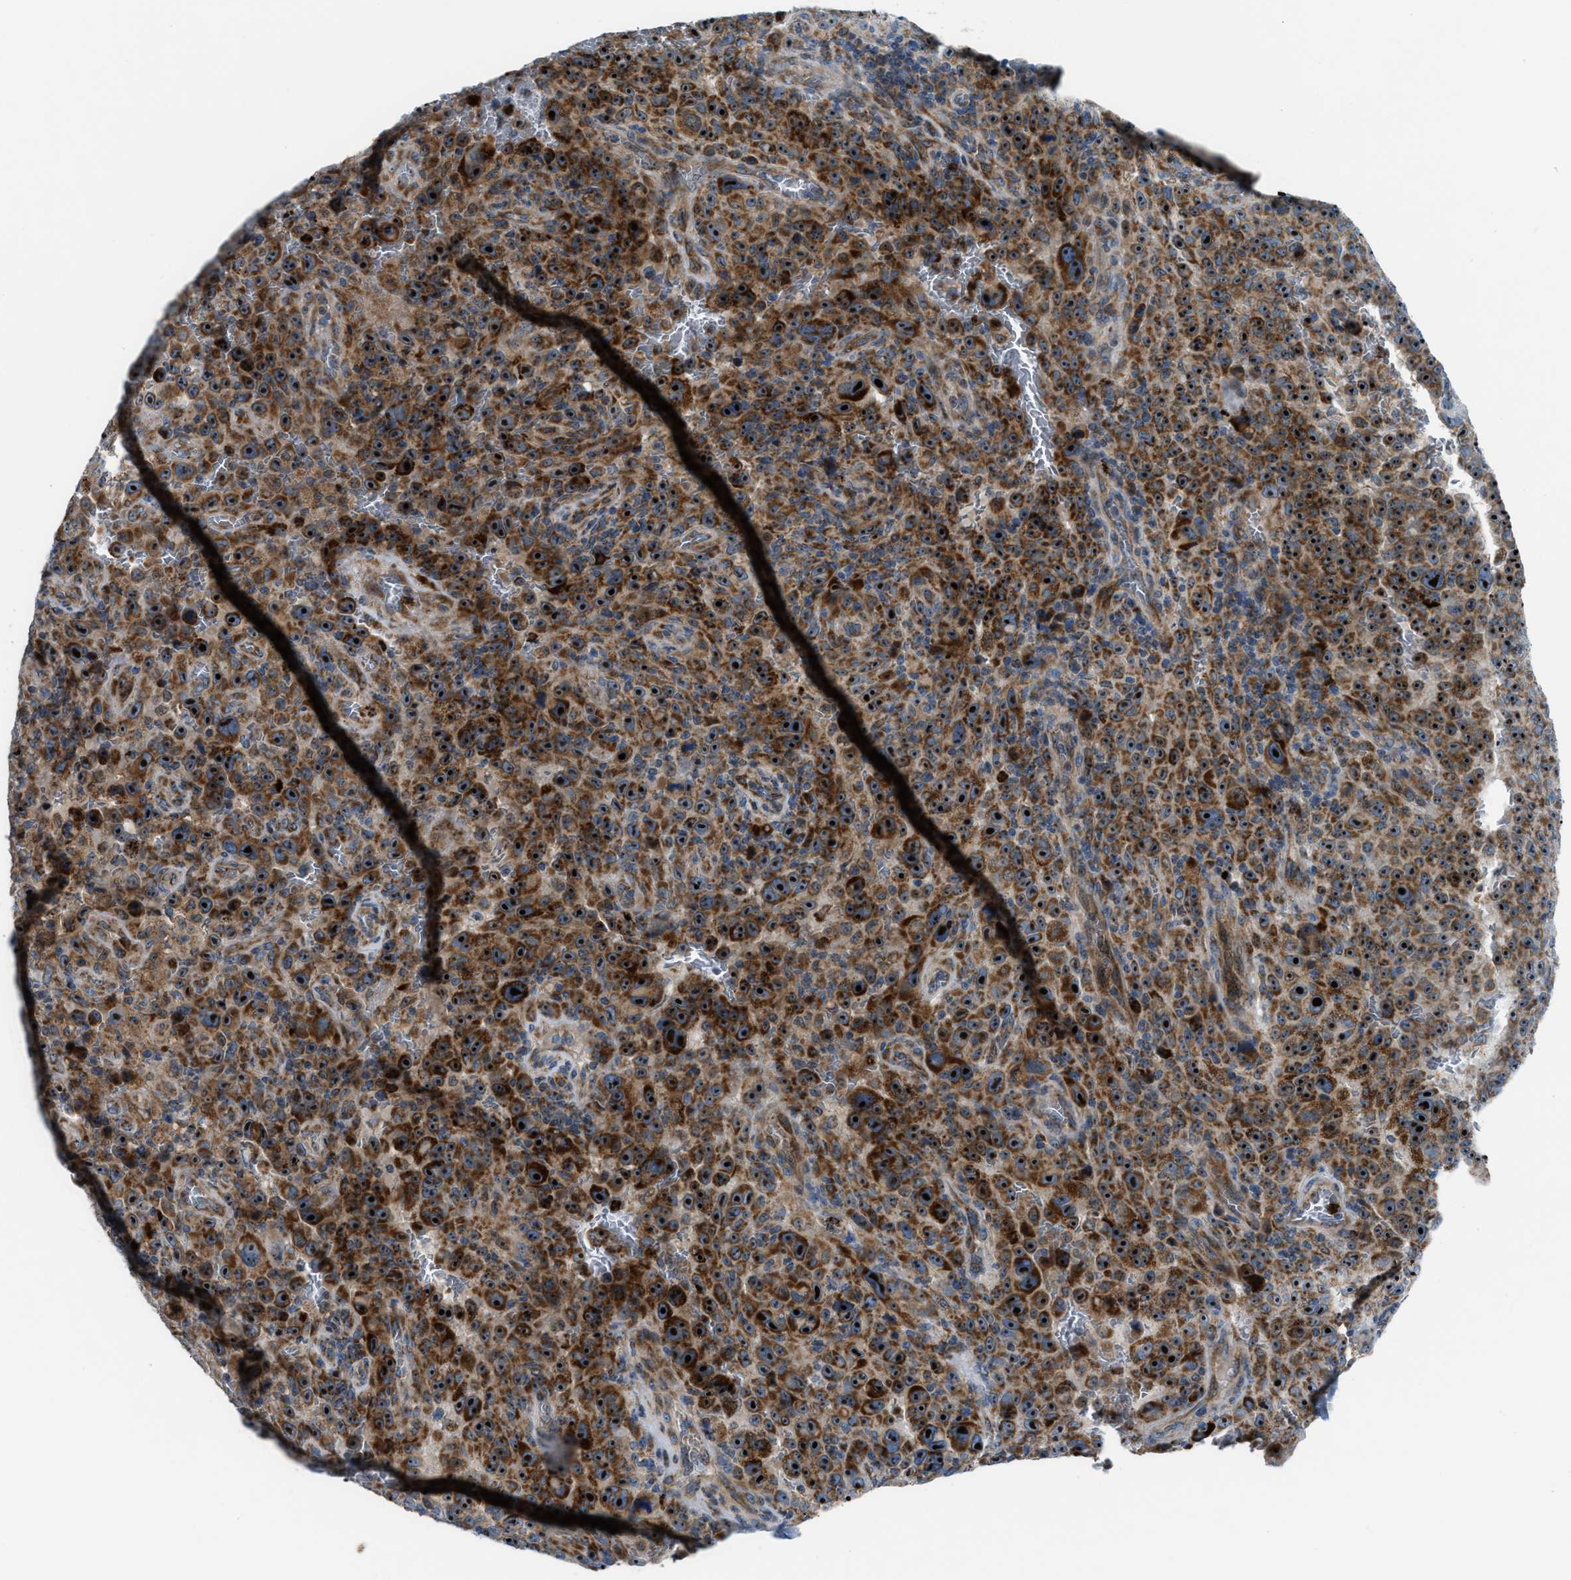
{"staining": {"intensity": "strong", "quantity": ">75%", "location": "cytoplasmic/membranous,nuclear"}, "tissue": "melanoma", "cell_type": "Tumor cells", "image_type": "cancer", "snomed": [{"axis": "morphology", "description": "Malignant melanoma, NOS"}, {"axis": "topography", "description": "Skin"}], "caption": "Protein expression by immunohistochemistry displays strong cytoplasmic/membranous and nuclear expression in approximately >75% of tumor cells in malignant melanoma.", "gene": "TPH1", "patient": {"sex": "female", "age": 82}}